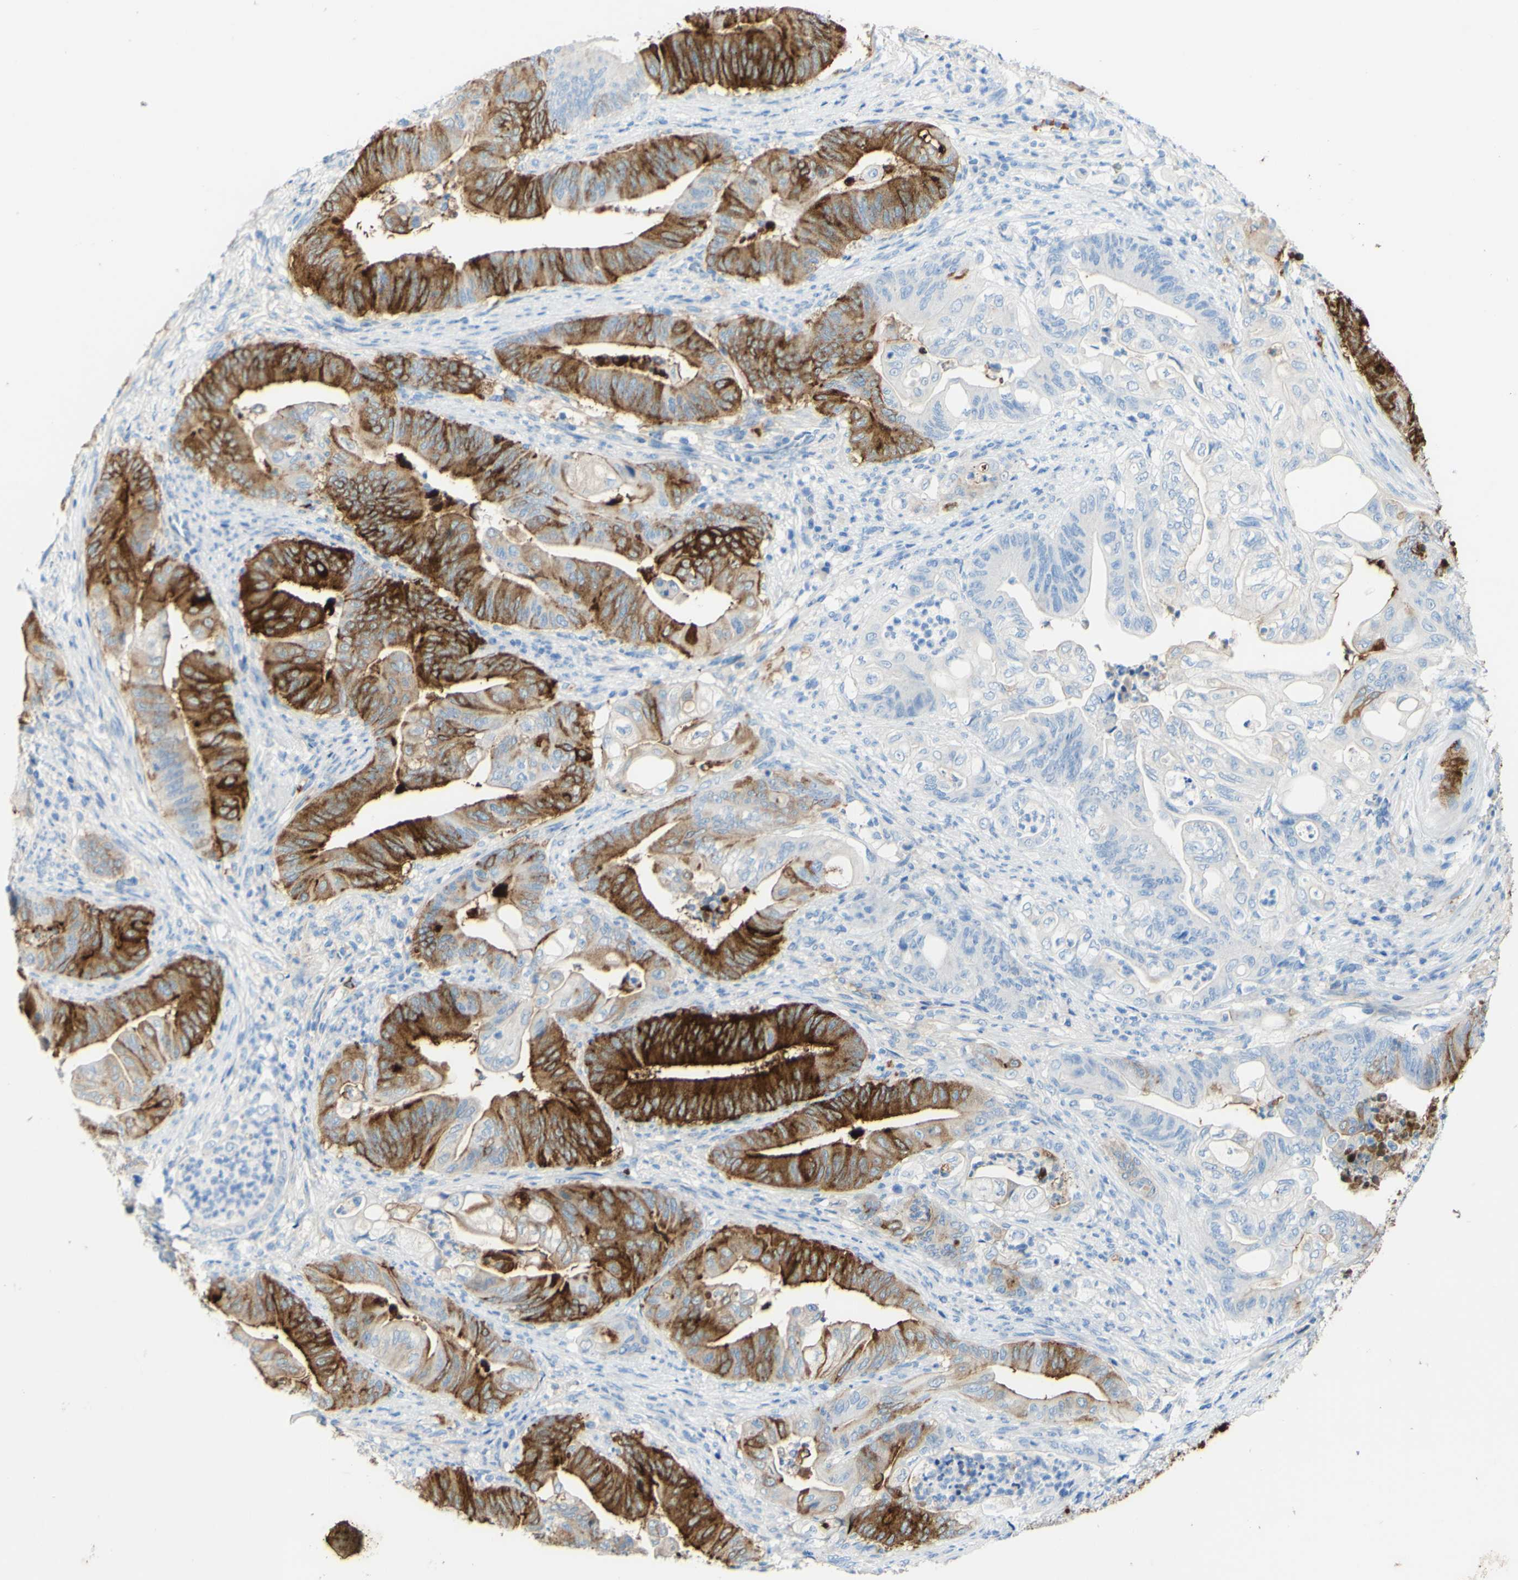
{"staining": {"intensity": "strong", "quantity": ">75%", "location": "cytoplasmic/membranous"}, "tissue": "stomach cancer", "cell_type": "Tumor cells", "image_type": "cancer", "snomed": [{"axis": "morphology", "description": "Adenocarcinoma, NOS"}, {"axis": "topography", "description": "Stomach"}], "caption": "DAB immunohistochemical staining of human stomach cancer (adenocarcinoma) exhibits strong cytoplasmic/membranous protein staining in about >75% of tumor cells. Using DAB (3,3'-diaminobenzidine) (brown) and hematoxylin (blue) stains, captured at high magnification using brightfield microscopy.", "gene": "PIGR", "patient": {"sex": "female", "age": 73}}